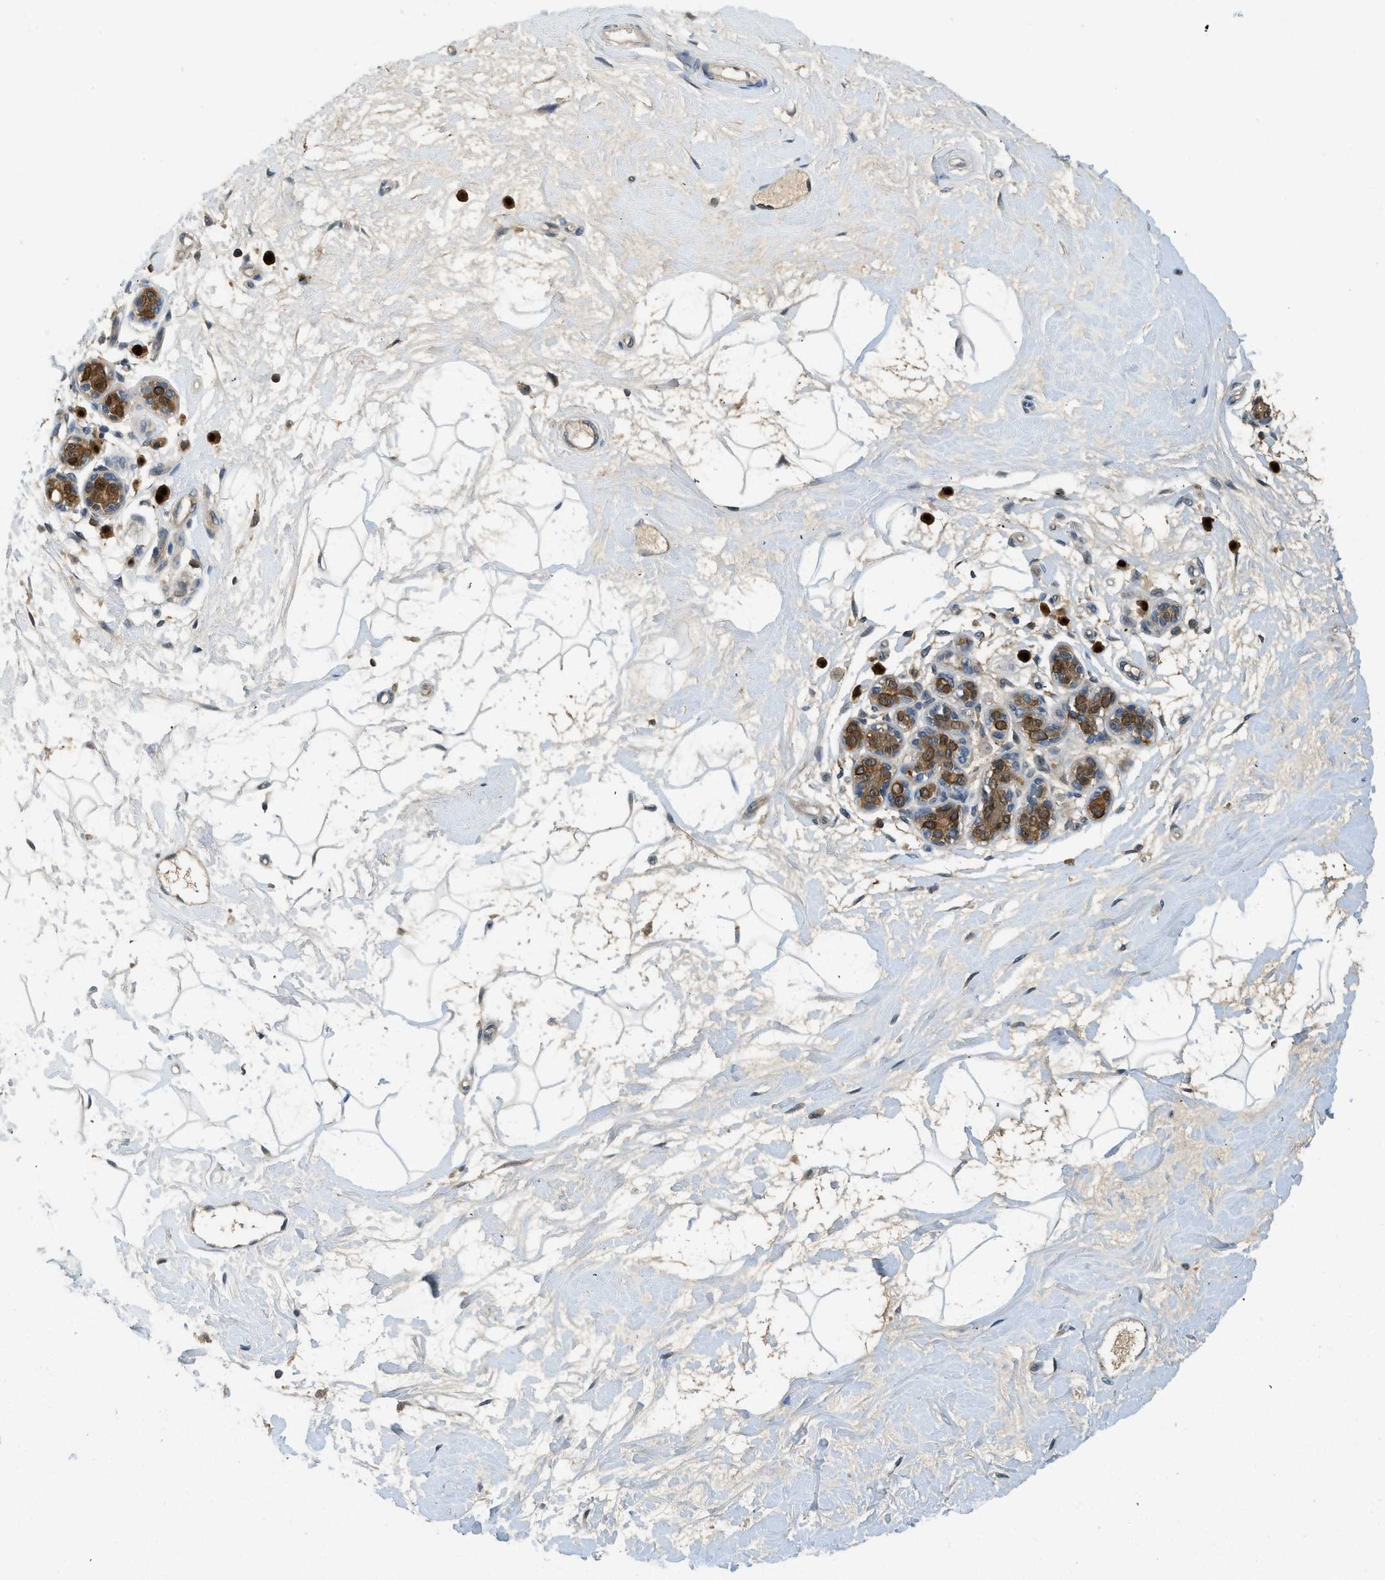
{"staining": {"intensity": "weak", "quantity": "<25%", "location": "cytoplasmic/membranous"}, "tissue": "breast", "cell_type": "Adipocytes", "image_type": "normal", "snomed": [{"axis": "morphology", "description": "Normal tissue, NOS"}, {"axis": "morphology", "description": "Lobular carcinoma"}, {"axis": "topography", "description": "Breast"}], "caption": "Immunohistochemistry (IHC) of normal human breast reveals no expression in adipocytes.", "gene": "GMPPB", "patient": {"sex": "female", "age": 59}}